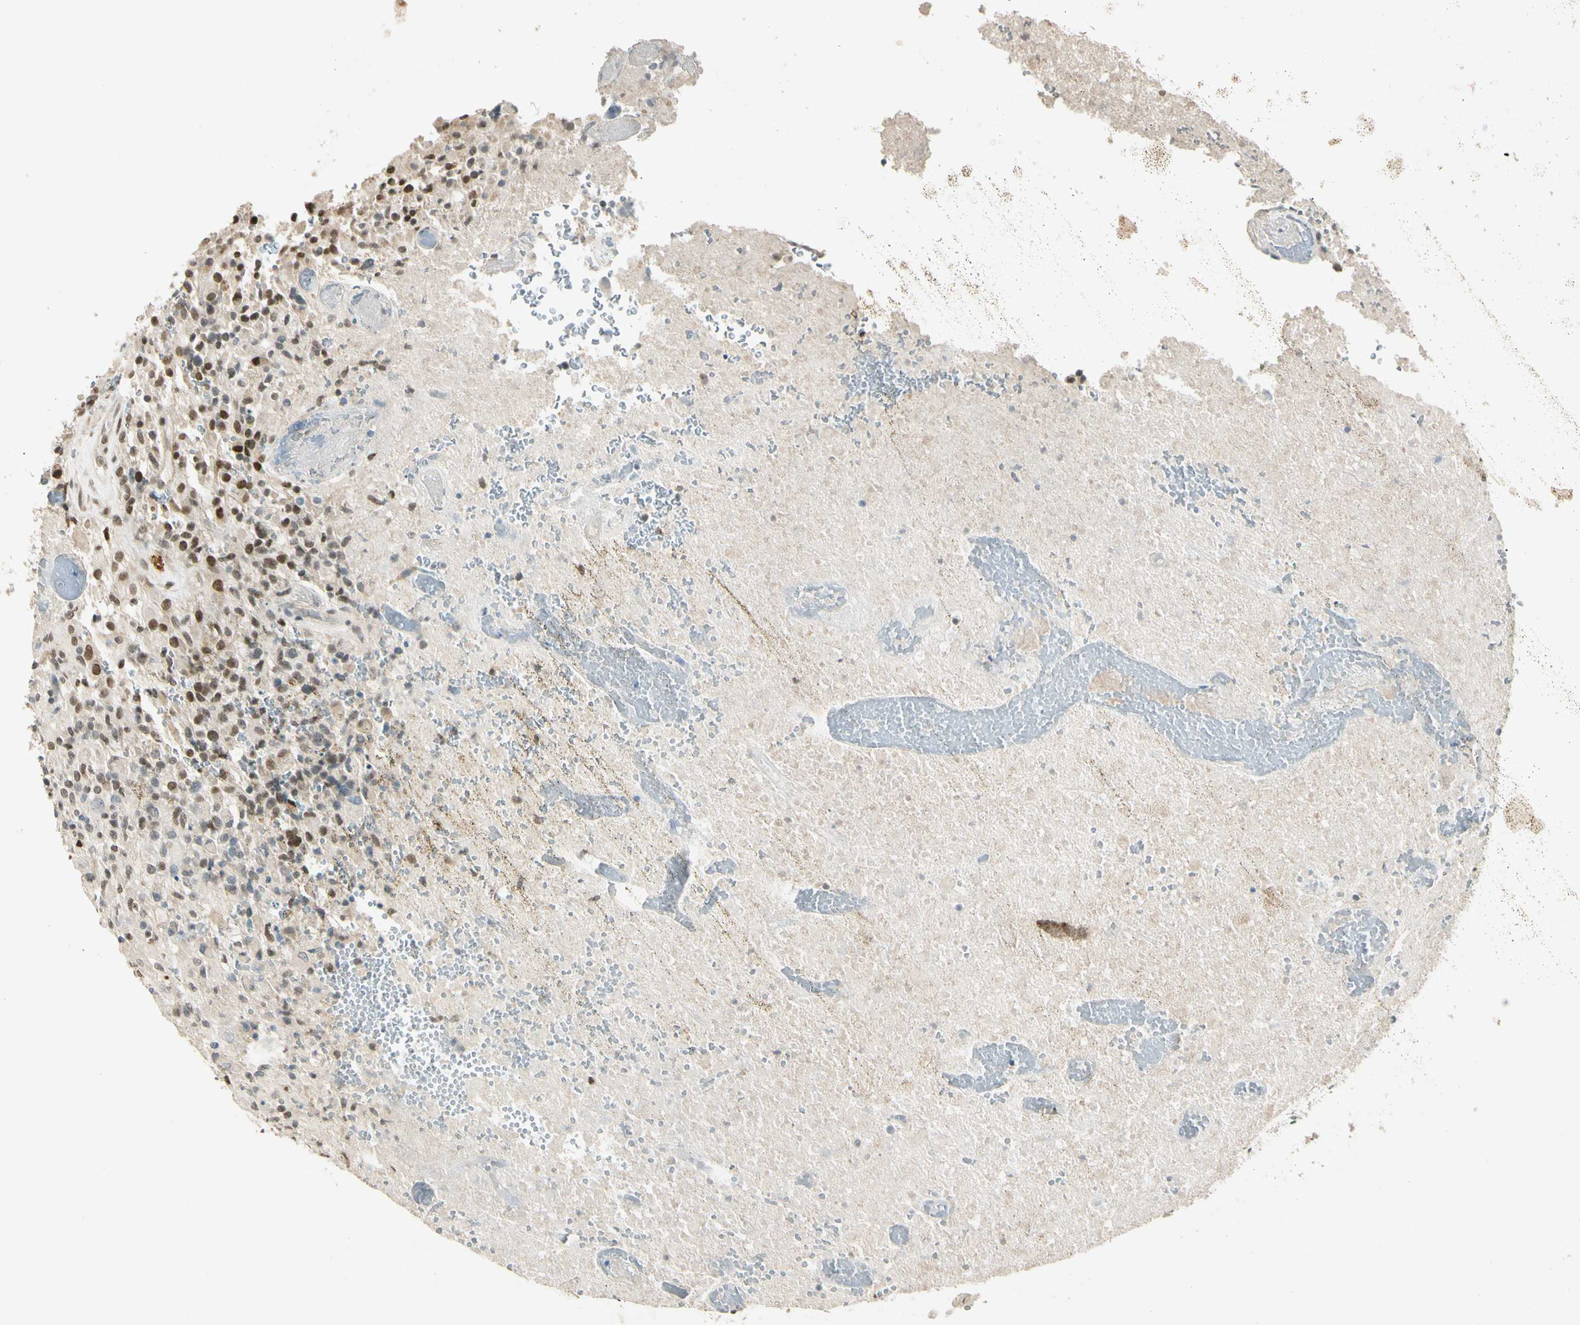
{"staining": {"intensity": "moderate", "quantity": "25%-75%", "location": "nuclear"}, "tissue": "glioma", "cell_type": "Tumor cells", "image_type": "cancer", "snomed": [{"axis": "morphology", "description": "Glioma, malignant, High grade"}, {"axis": "topography", "description": "Brain"}], "caption": "Immunohistochemistry (IHC) micrograph of neoplastic tissue: human malignant glioma (high-grade) stained using immunohistochemistry displays medium levels of moderate protein expression localized specifically in the nuclear of tumor cells, appearing as a nuclear brown color.", "gene": "ZBTB4", "patient": {"sex": "male", "age": 71}}